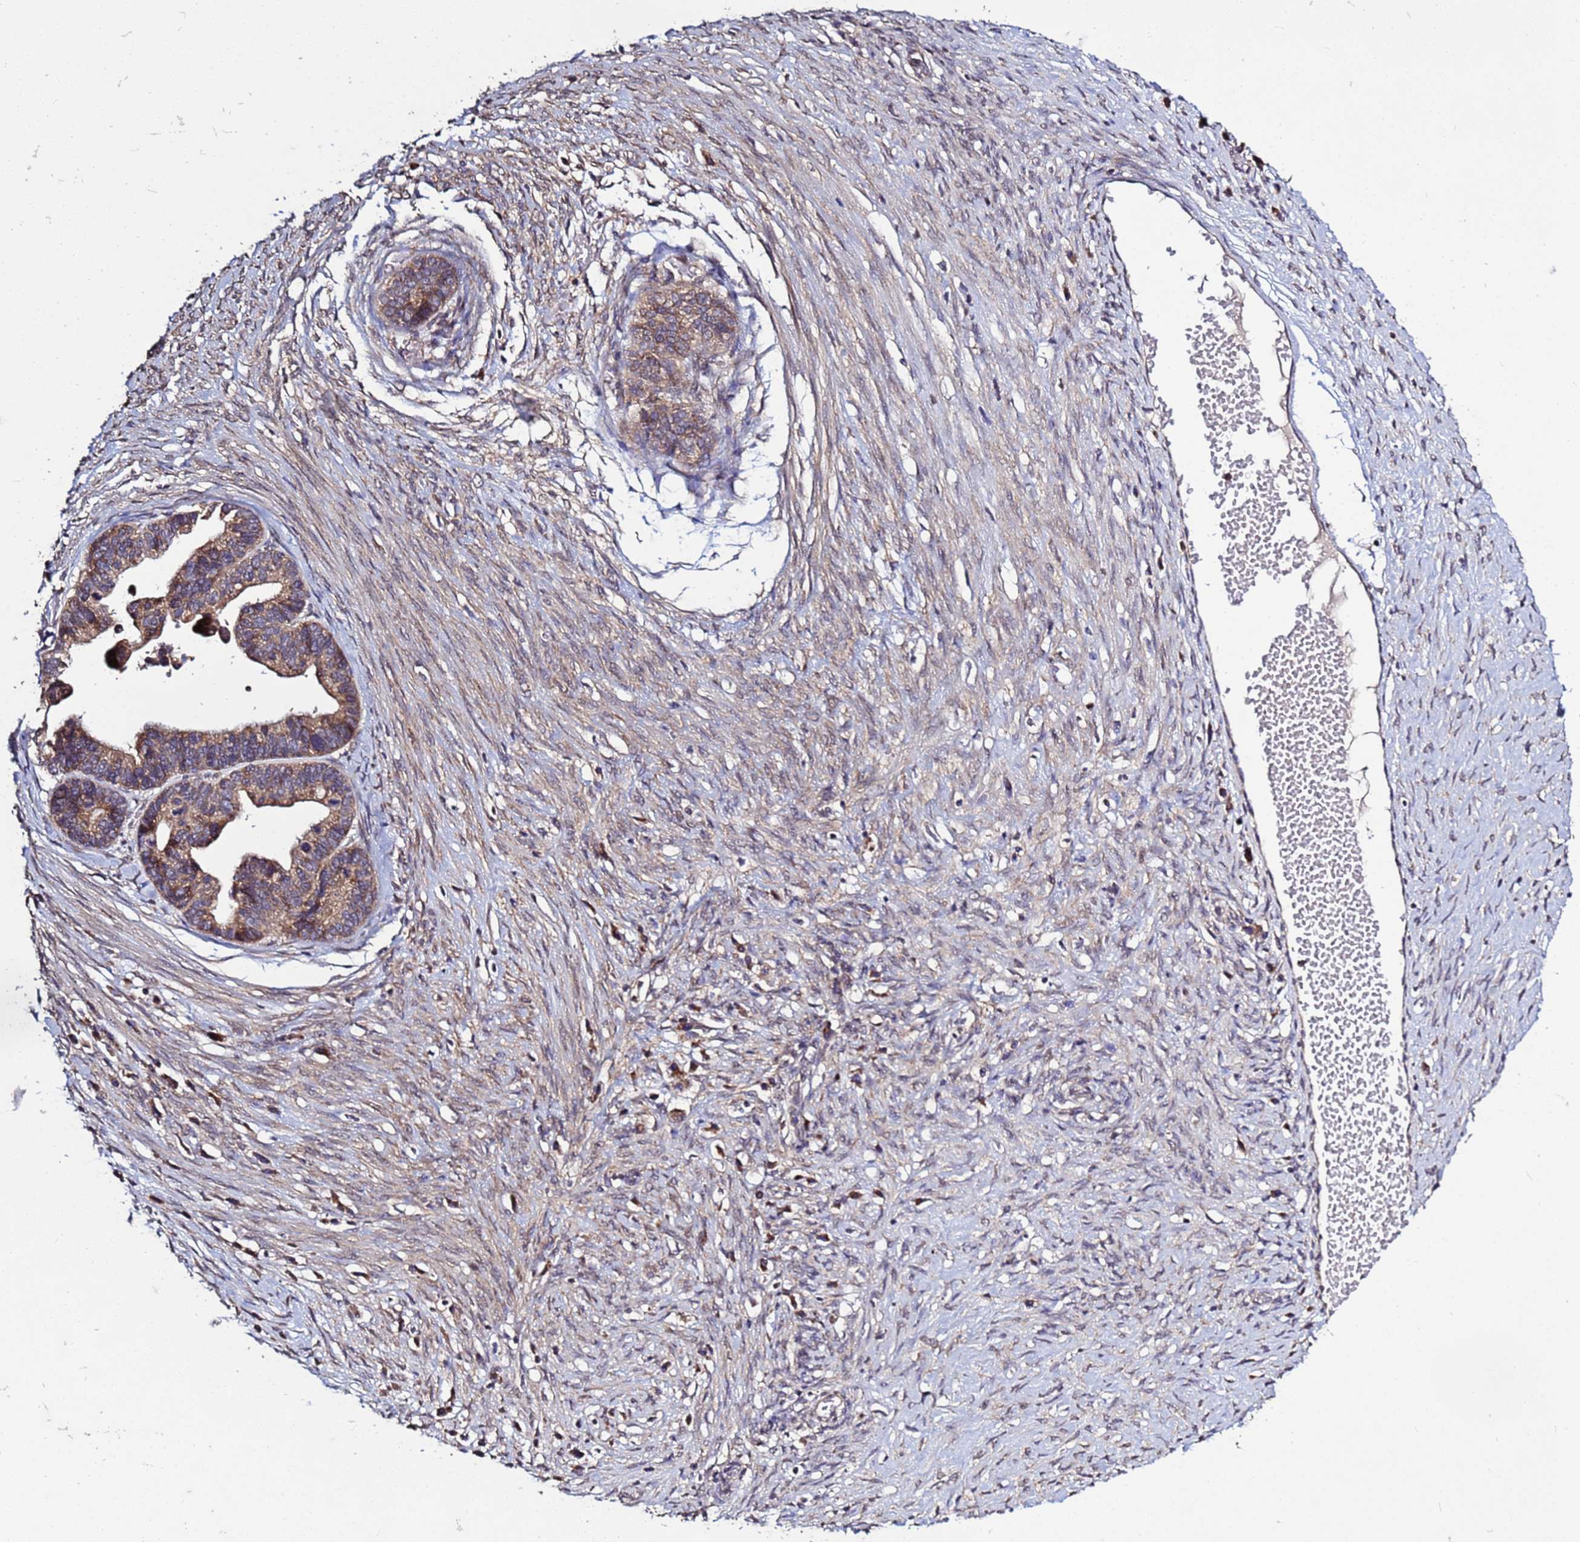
{"staining": {"intensity": "moderate", "quantity": ">75%", "location": "cytoplasmic/membranous"}, "tissue": "ovarian cancer", "cell_type": "Tumor cells", "image_type": "cancer", "snomed": [{"axis": "morphology", "description": "Cystadenocarcinoma, serous, NOS"}, {"axis": "topography", "description": "Ovary"}], "caption": "Immunohistochemical staining of serous cystadenocarcinoma (ovarian) reveals medium levels of moderate cytoplasmic/membranous protein positivity in about >75% of tumor cells. Using DAB (brown) and hematoxylin (blue) stains, captured at high magnification using brightfield microscopy.", "gene": "P2RX7", "patient": {"sex": "female", "age": 56}}